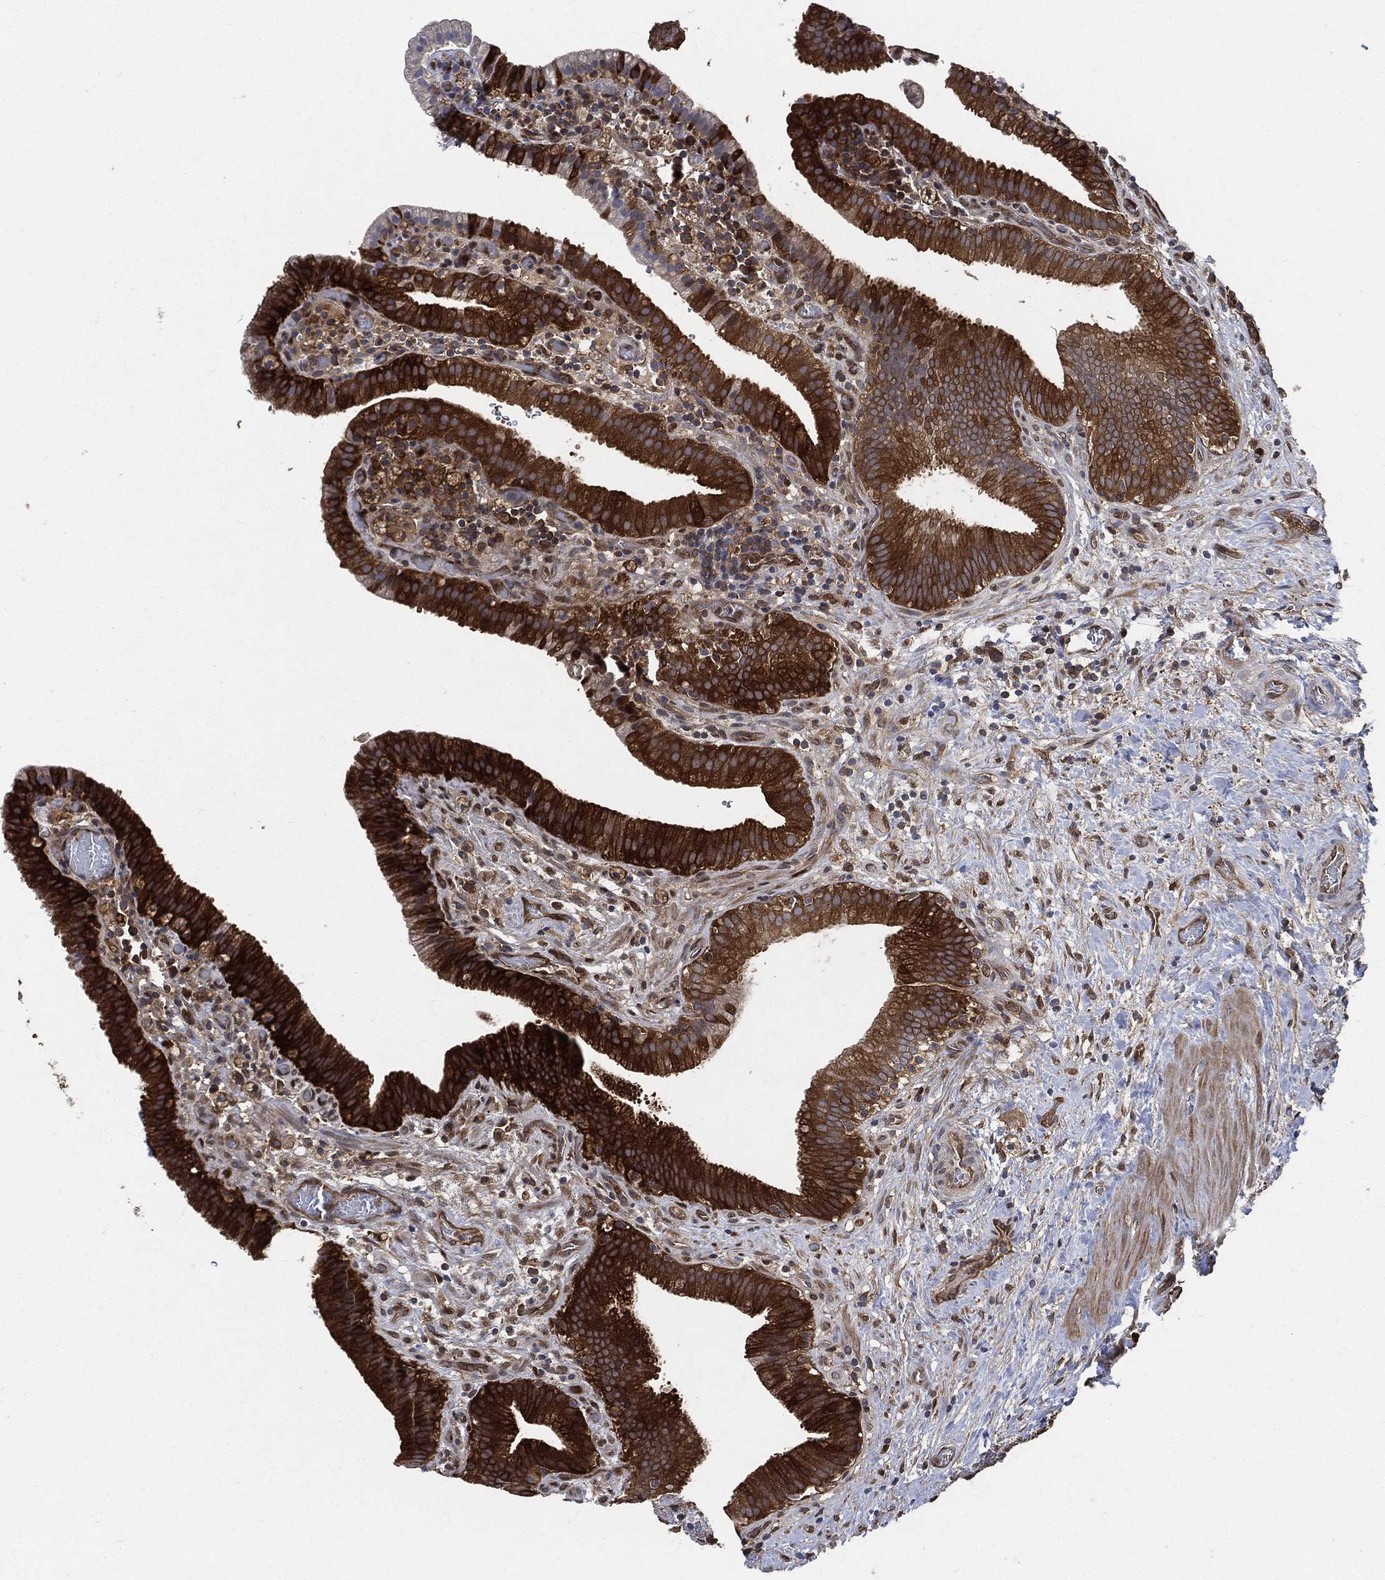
{"staining": {"intensity": "strong", "quantity": ">75%", "location": "cytoplasmic/membranous"}, "tissue": "gallbladder", "cell_type": "Glandular cells", "image_type": "normal", "snomed": [{"axis": "morphology", "description": "Normal tissue, NOS"}, {"axis": "topography", "description": "Gallbladder"}], "caption": "High-magnification brightfield microscopy of benign gallbladder stained with DAB (3,3'-diaminobenzidine) (brown) and counterstained with hematoxylin (blue). glandular cells exhibit strong cytoplasmic/membranous expression is seen in approximately>75% of cells.", "gene": "XPNPEP1", "patient": {"sex": "male", "age": 62}}